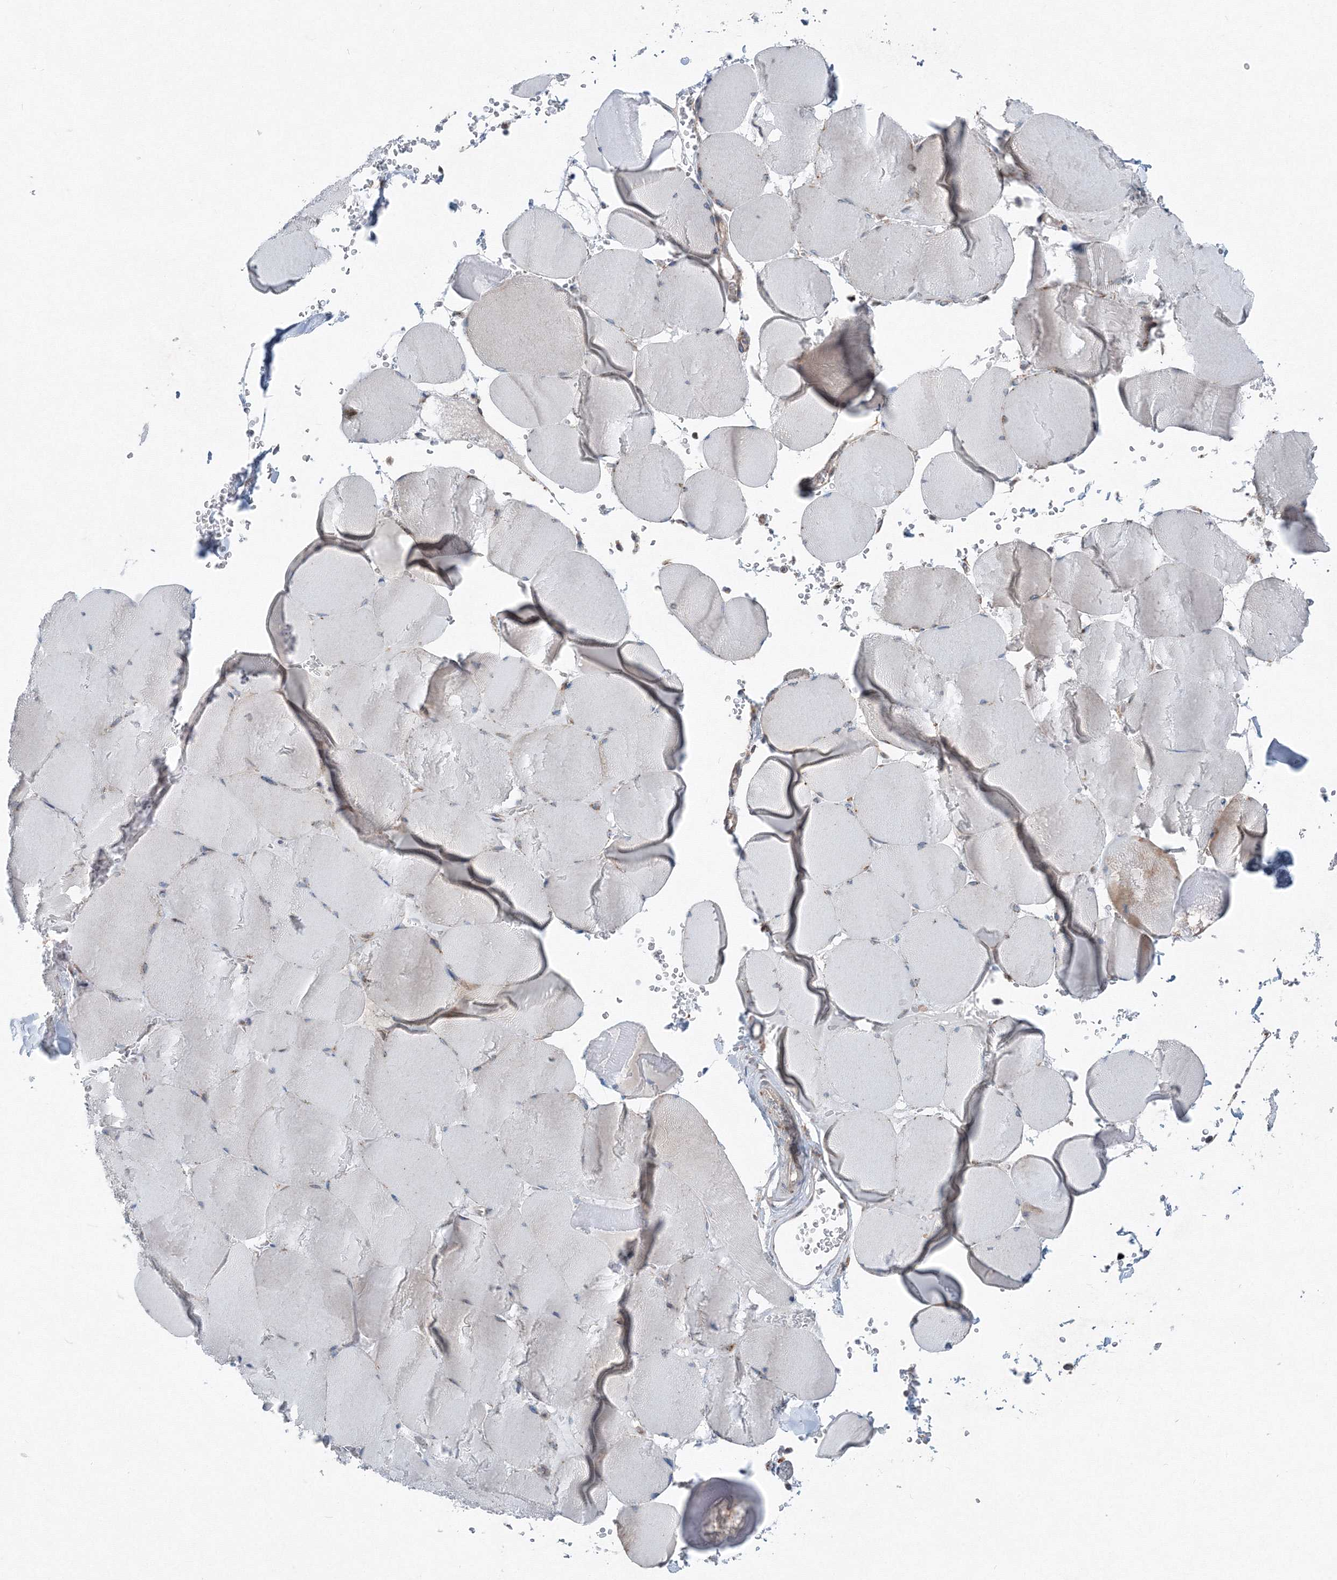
{"staining": {"intensity": "weak", "quantity": "<25%", "location": "cytoplasmic/membranous"}, "tissue": "skeletal muscle", "cell_type": "Myocytes", "image_type": "normal", "snomed": [{"axis": "morphology", "description": "Normal tissue, NOS"}, {"axis": "topography", "description": "Skeletal muscle"}, {"axis": "topography", "description": "Head-Neck"}], "caption": "Immunohistochemistry micrograph of benign human skeletal muscle stained for a protein (brown), which demonstrates no positivity in myocytes.", "gene": "TPRKB", "patient": {"sex": "male", "age": 66}}